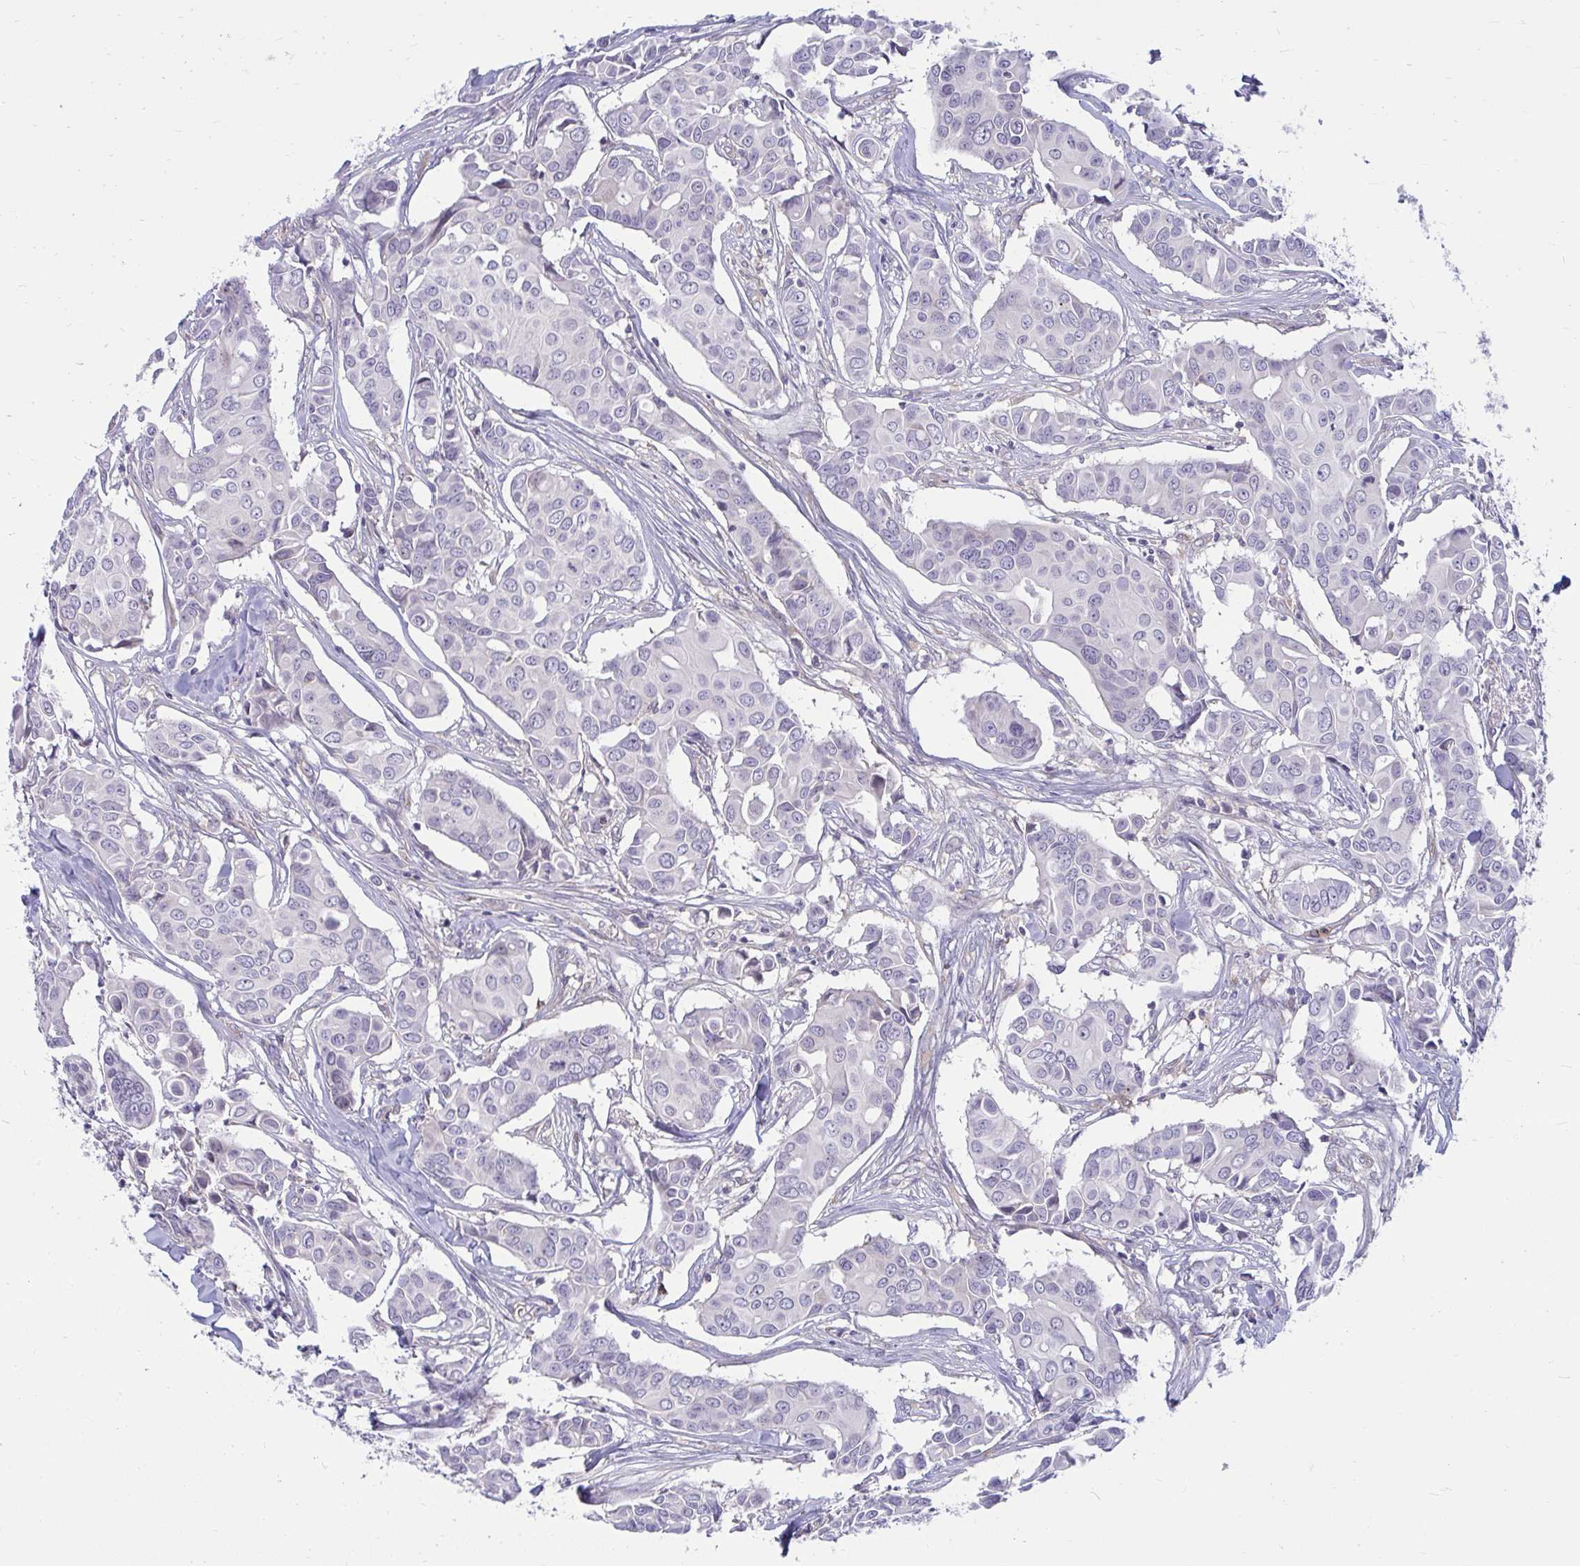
{"staining": {"intensity": "negative", "quantity": "none", "location": "none"}, "tissue": "breast cancer", "cell_type": "Tumor cells", "image_type": "cancer", "snomed": [{"axis": "morphology", "description": "Duct carcinoma"}, {"axis": "topography", "description": "Breast"}], "caption": "This is an immunohistochemistry (IHC) image of breast intraductal carcinoma. There is no positivity in tumor cells.", "gene": "ASAP1", "patient": {"sex": "female", "age": 54}}